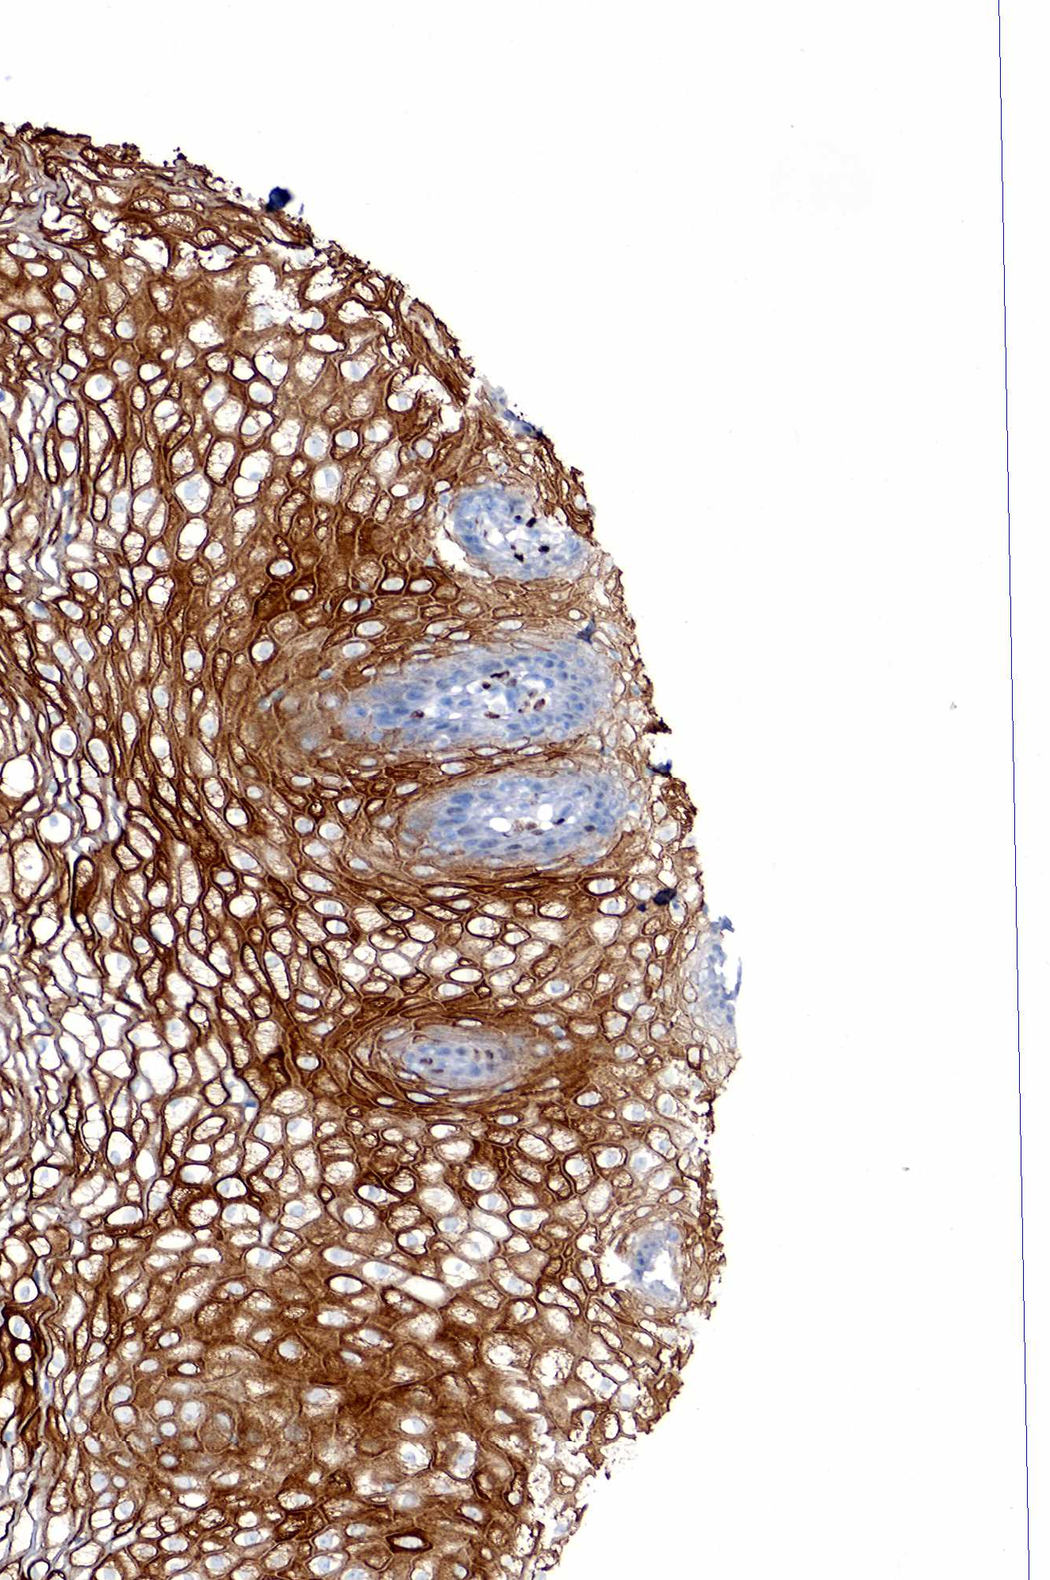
{"staining": {"intensity": "moderate", "quantity": "25%-75%", "location": "cytoplasmic/membranous"}, "tissue": "vagina", "cell_type": "Squamous epithelial cells", "image_type": "normal", "snomed": [{"axis": "morphology", "description": "Normal tissue, NOS"}, {"axis": "topography", "description": "Vagina"}], "caption": "Brown immunohistochemical staining in unremarkable vagina demonstrates moderate cytoplasmic/membranous expression in approximately 25%-75% of squamous epithelial cells. The staining was performed using DAB to visualize the protein expression in brown, while the nuclei were stained in blue with hematoxylin (Magnification: 20x).", "gene": "PGR", "patient": {"sex": "female", "age": 34}}